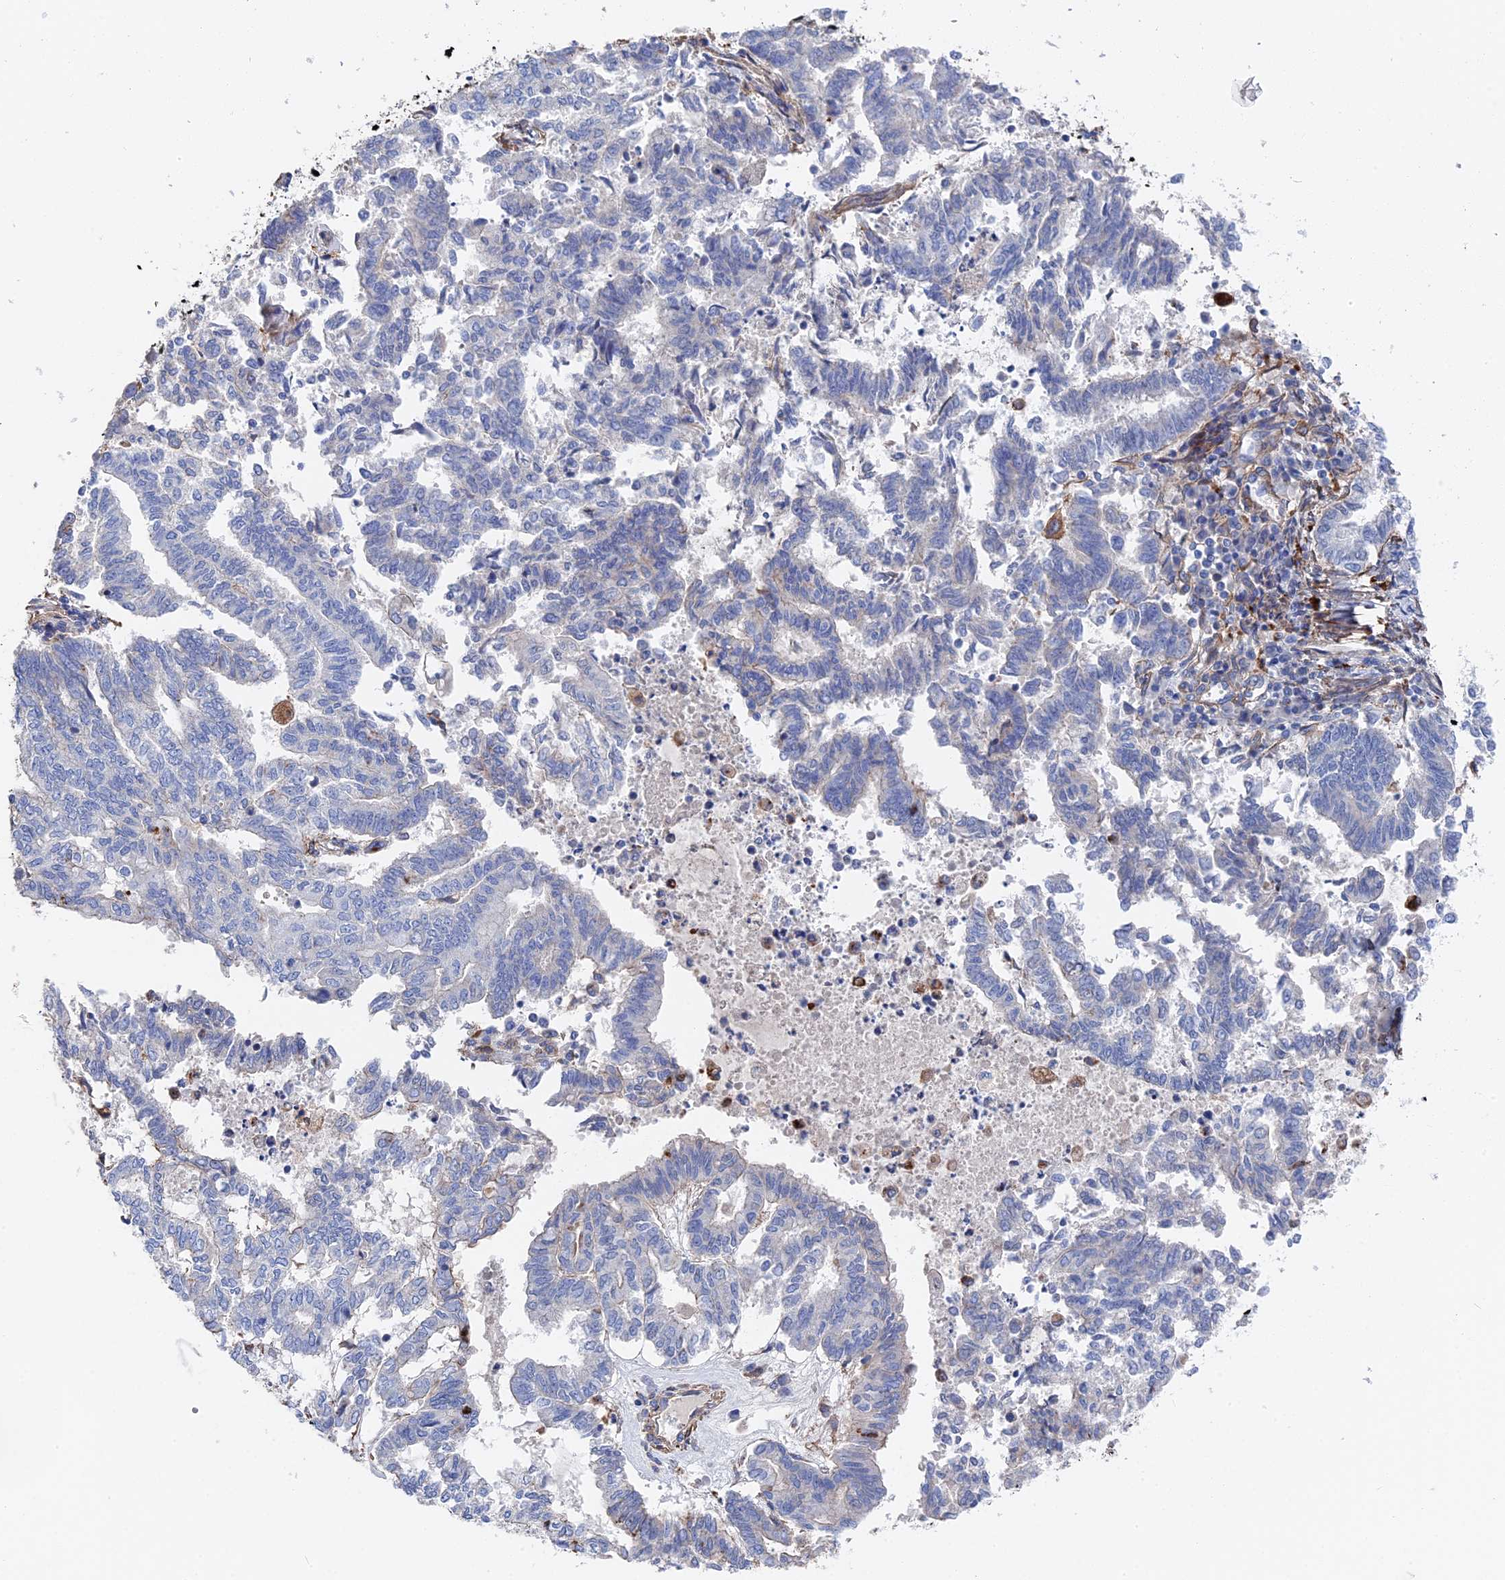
{"staining": {"intensity": "negative", "quantity": "none", "location": "none"}, "tissue": "endometrial cancer", "cell_type": "Tumor cells", "image_type": "cancer", "snomed": [{"axis": "morphology", "description": "Adenocarcinoma, NOS"}, {"axis": "topography", "description": "Endometrium"}], "caption": "This photomicrograph is of adenocarcinoma (endometrial) stained with immunohistochemistry to label a protein in brown with the nuclei are counter-stained blue. There is no staining in tumor cells.", "gene": "STRA6", "patient": {"sex": "female", "age": 79}}